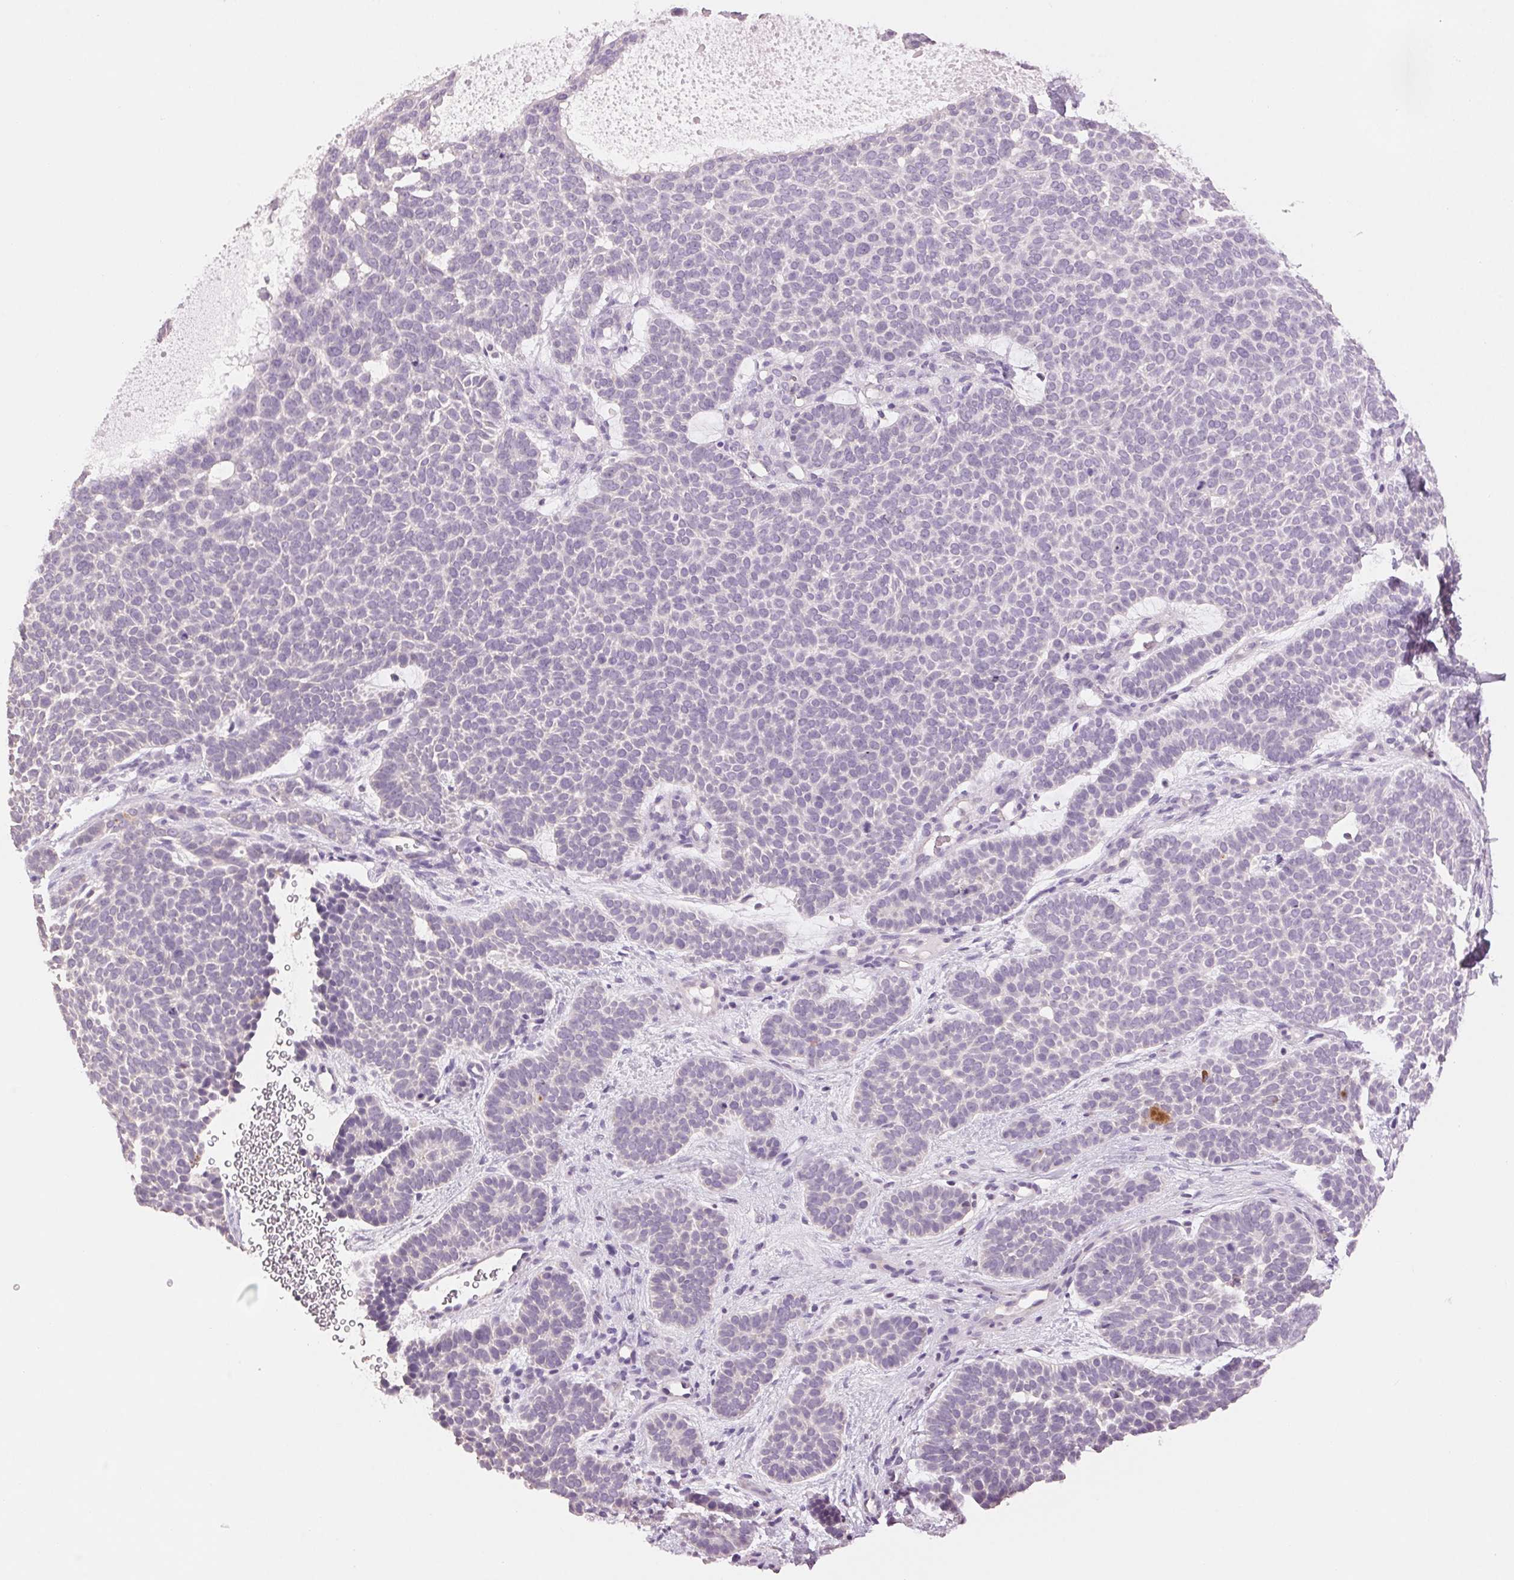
{"staining": {"intensity": "negative", "quantity": "none", "location": "none"}, "tissue": "skin cancer", "cell_type": "Tumor cells", "image_type": "cancer", "snomed": [{"axis": "morphology", "description": "Basal cell carcinoma"}, {"axis": "topography", "description": "Skin"}], "caption": "The immunohistochemistry (IHC) image has no significant staining in tumor cells of skin cancer tissue.", "gene": "MPO", "patient": {"sex": "female", "age": 82}}